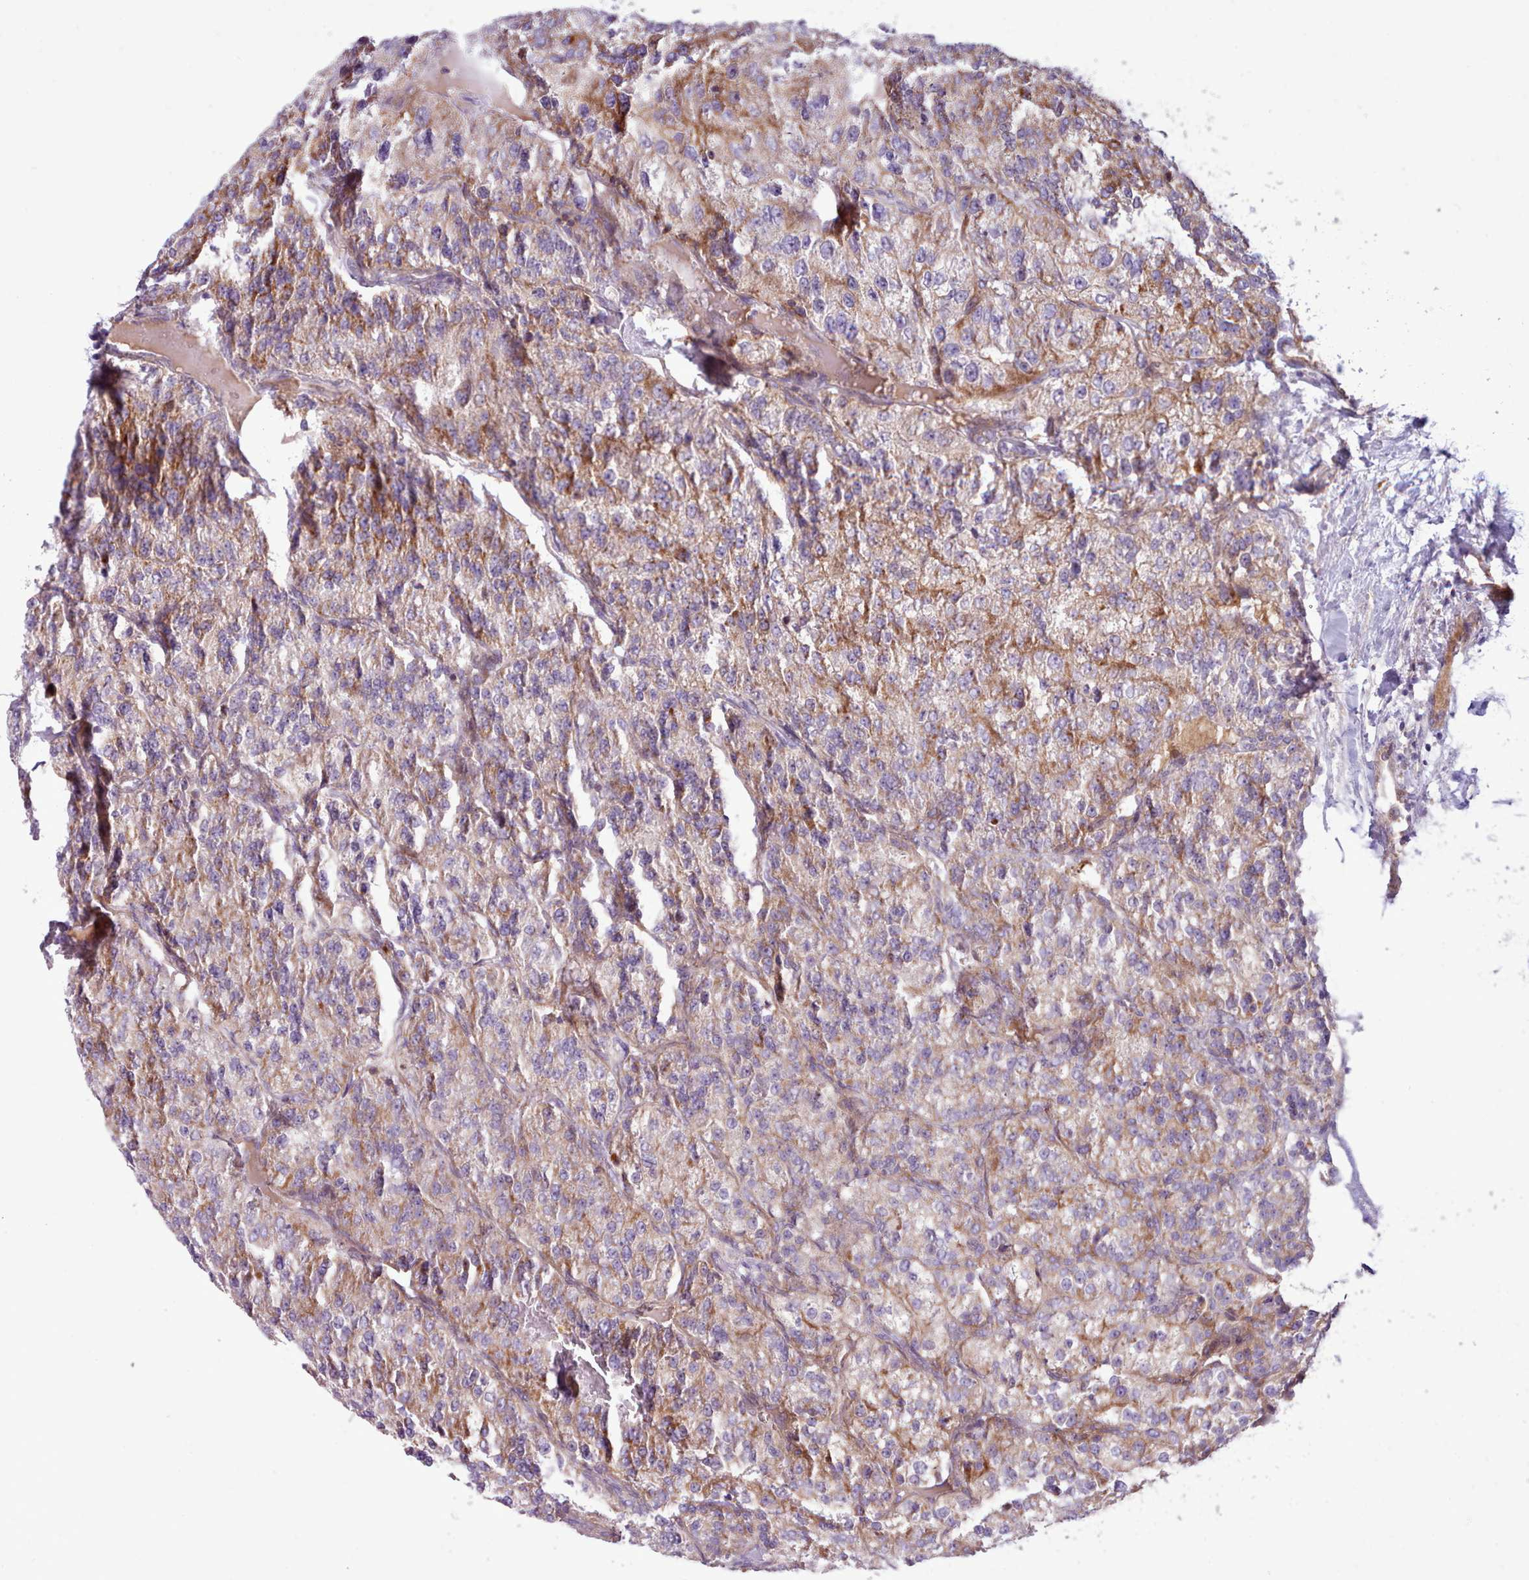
{"staining": {"intensity": "moderate", "quantity": "25%-75%", "location": "cytoplasmic/membranous"}, "tissue": "renal cancer", "cell_type": "Tumor cells", "image_type": "cancer", "snomed": [{"axis": "morphology", "description": "Adenocarcinoma, NOS"}, {"axis": "topography", "description": "Kidney"}], "caption": "A brown stain highlights moderate cytoplasmic/membranous expression of a protein in human renal cancer tumor cells.", "gene": "TENT4B", "patient": {"sex": "female", "age": 63}}